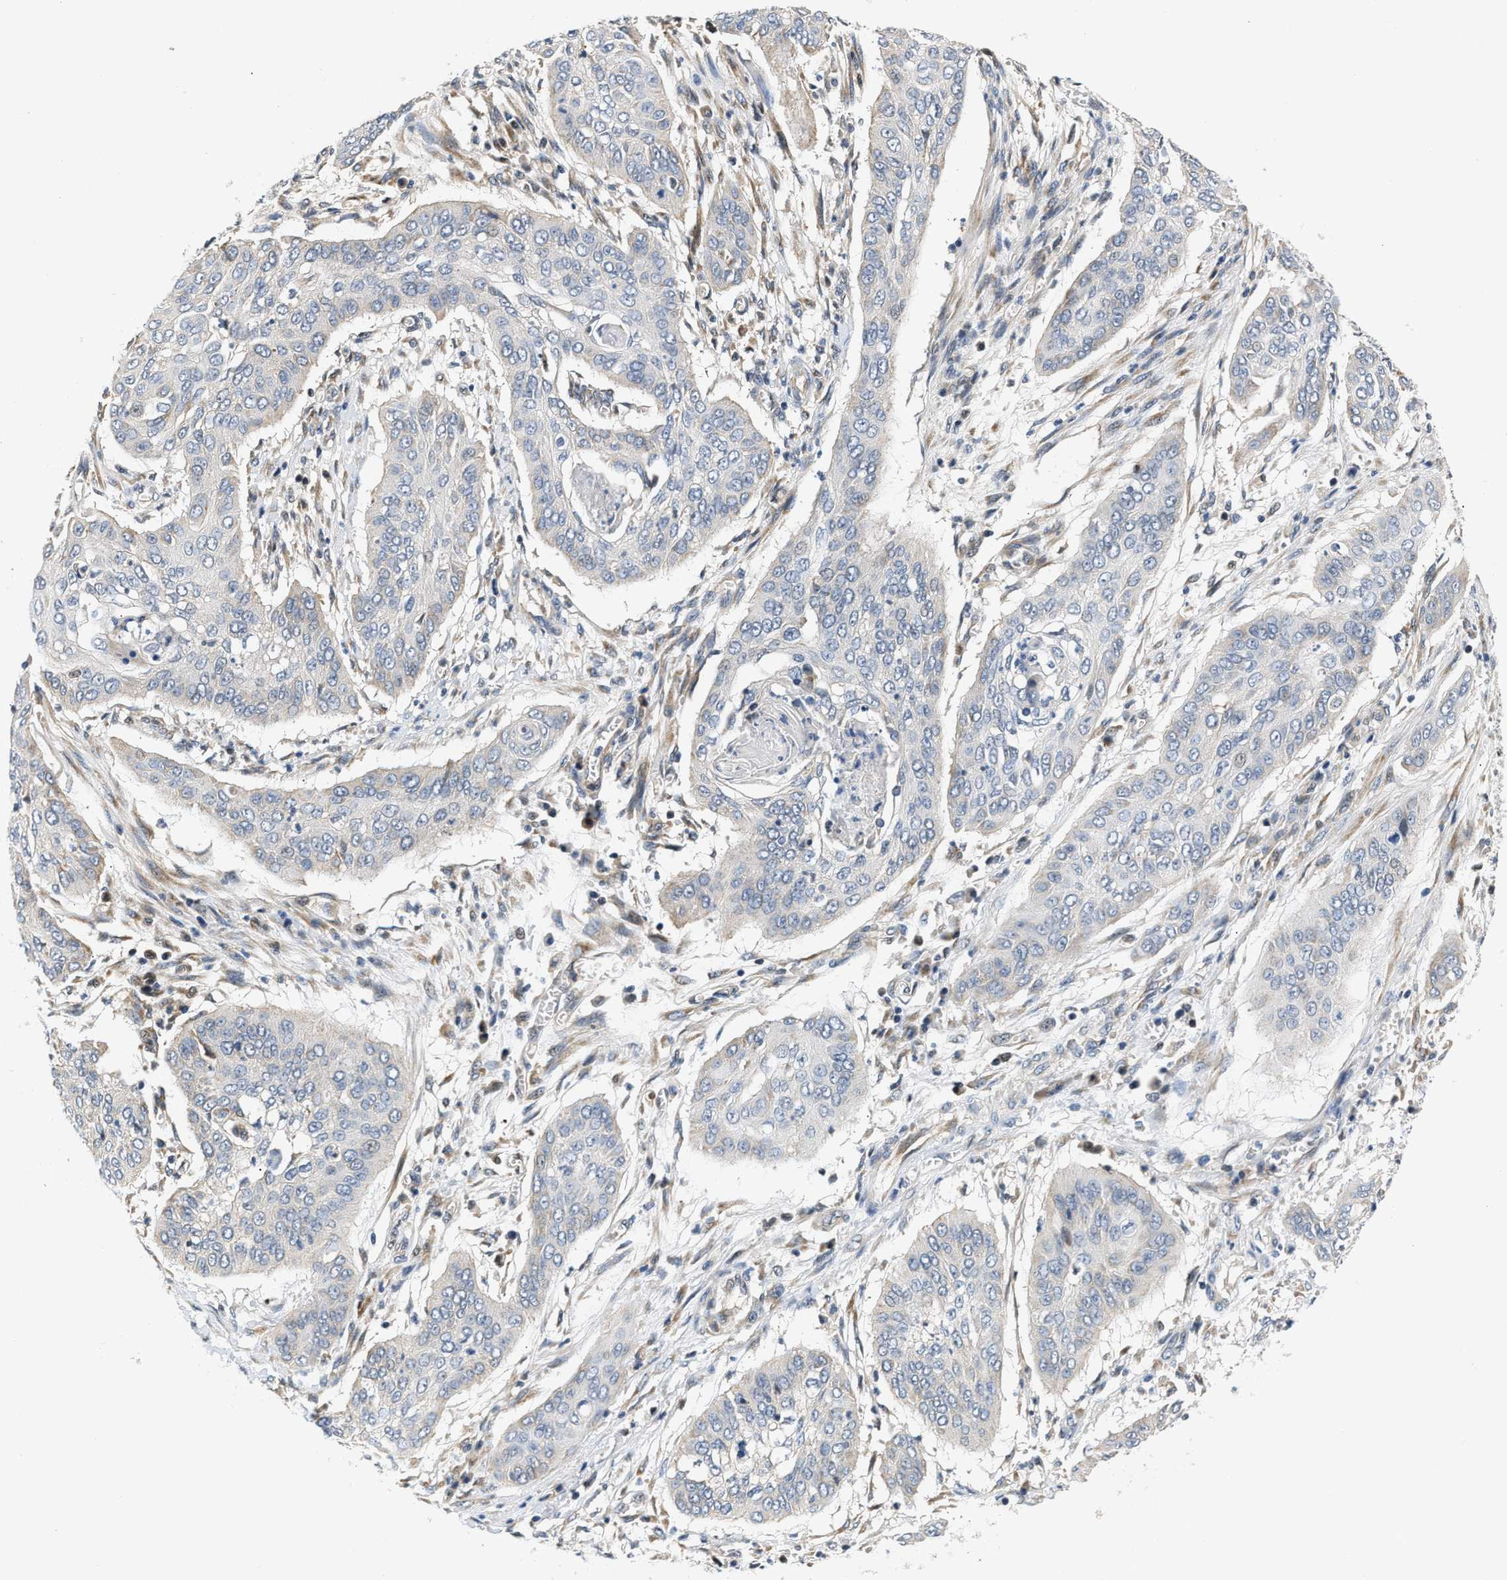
{"staining": {"intensity": "negative", "quantity": "none", "location": "none"}, "tissue": "cervical cancer", "cell_type": "Tumor cells", "image_type": "cancer", "snomed": [{"axis": "morphology", "description": "Squamous cell carcinoma, NOS"}, {"axis": "topography", "description": "Cervix"}], "caption": "IHC histopathology image of human cervical squamous cell carcinoma stained for a protein (brown), which displays no expression in tumor cells.", "gene": "TNIP2", "patient": {"sex": "female", "age": 39}}